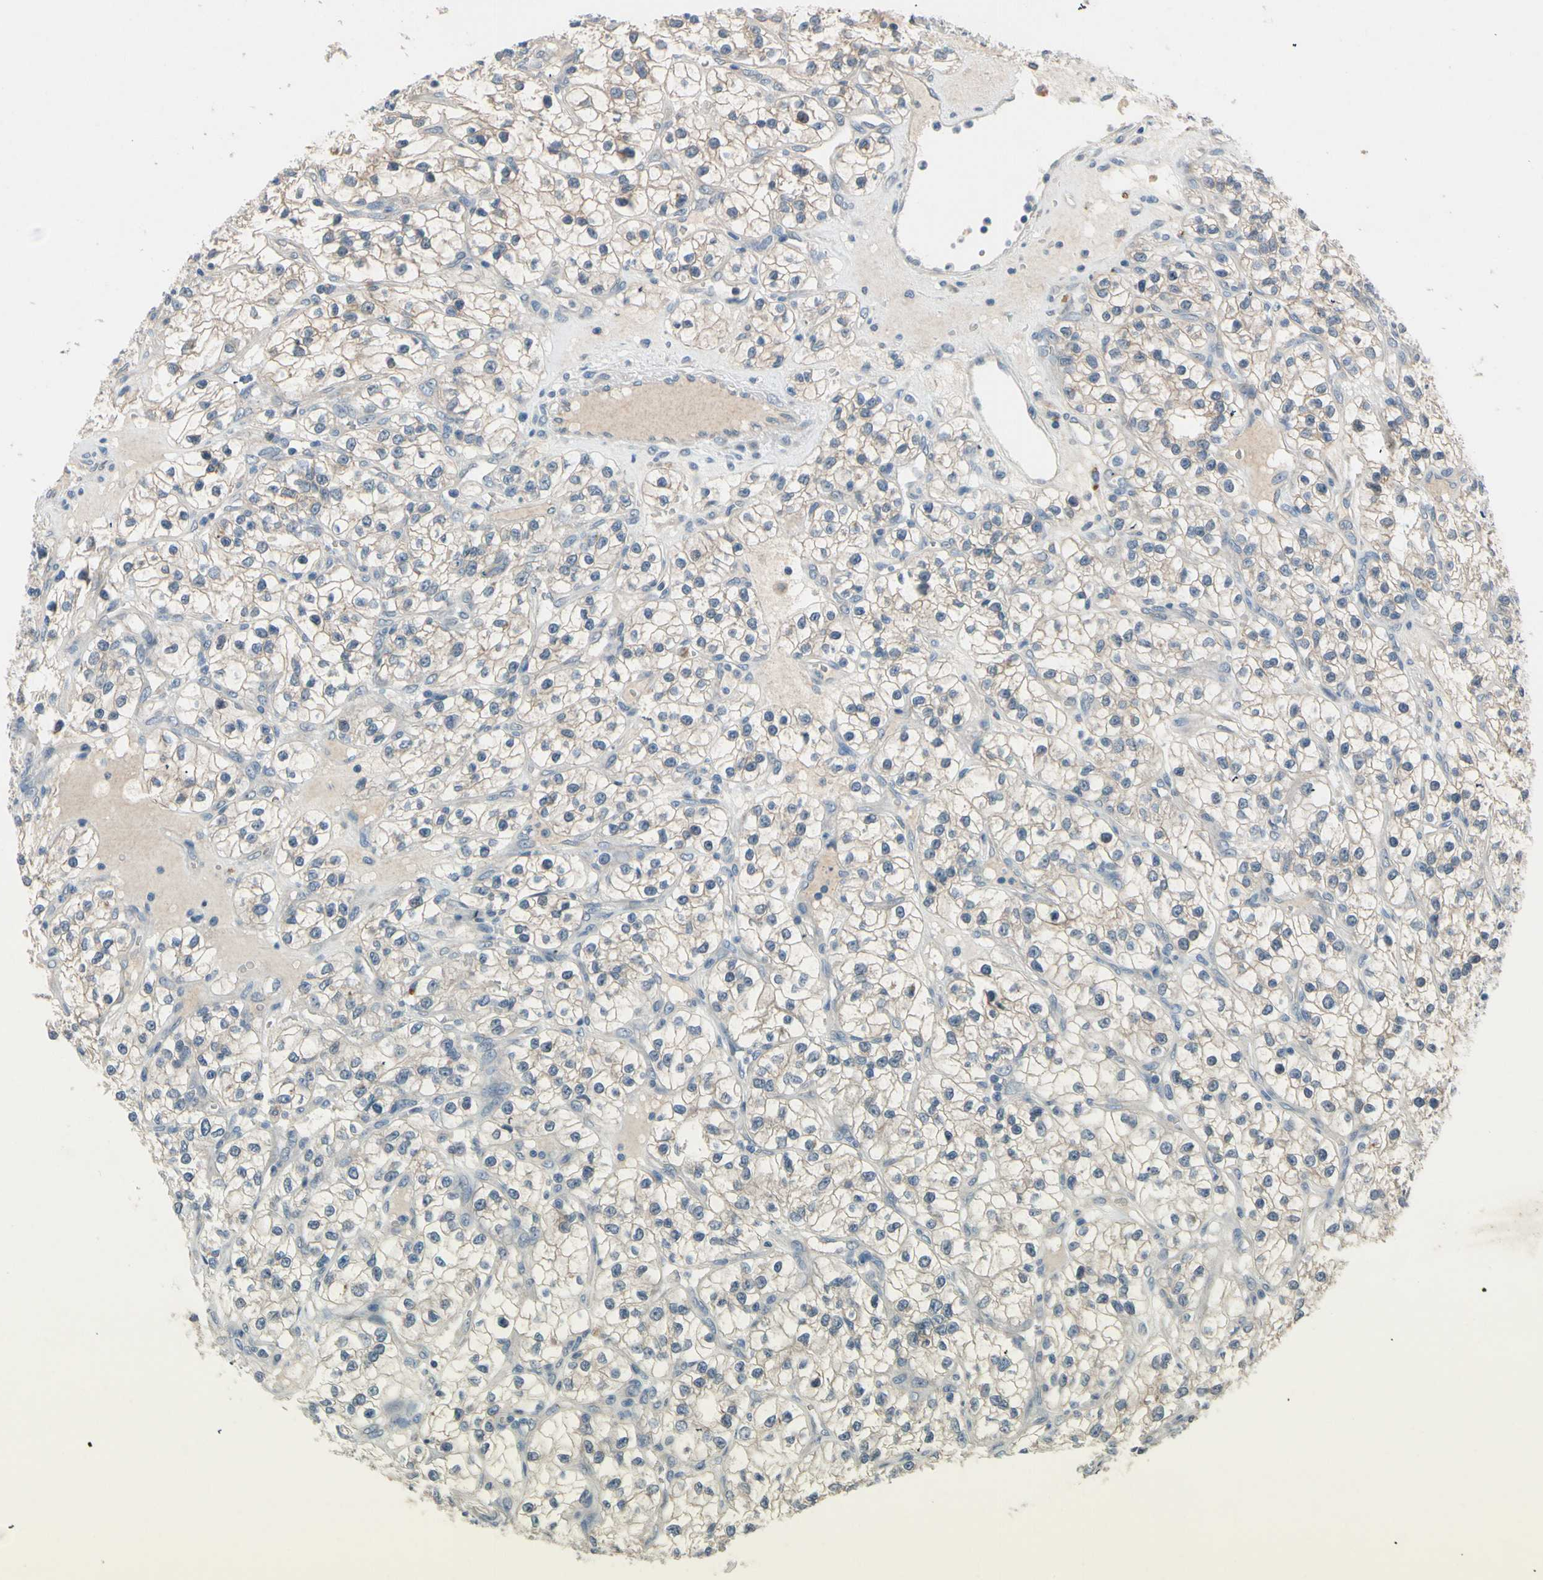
{"staining": {"intensity": "negative", "quantity": "none", "location": "none"}, "tissue": "renal cancer", "cell_type": "Tumor cells", "image_type": "cancer", "snomed": [{"axis": "morphology", "description": "Adenocarcinoma, NOS"}, {"axis": "topography", "description": "Kidney"}], "caption": "The micrograph reveals no staining of tumor cells in renal cancer.", "gene": "SLC27A6", "patient": {"sex": "female", "age": 57}}